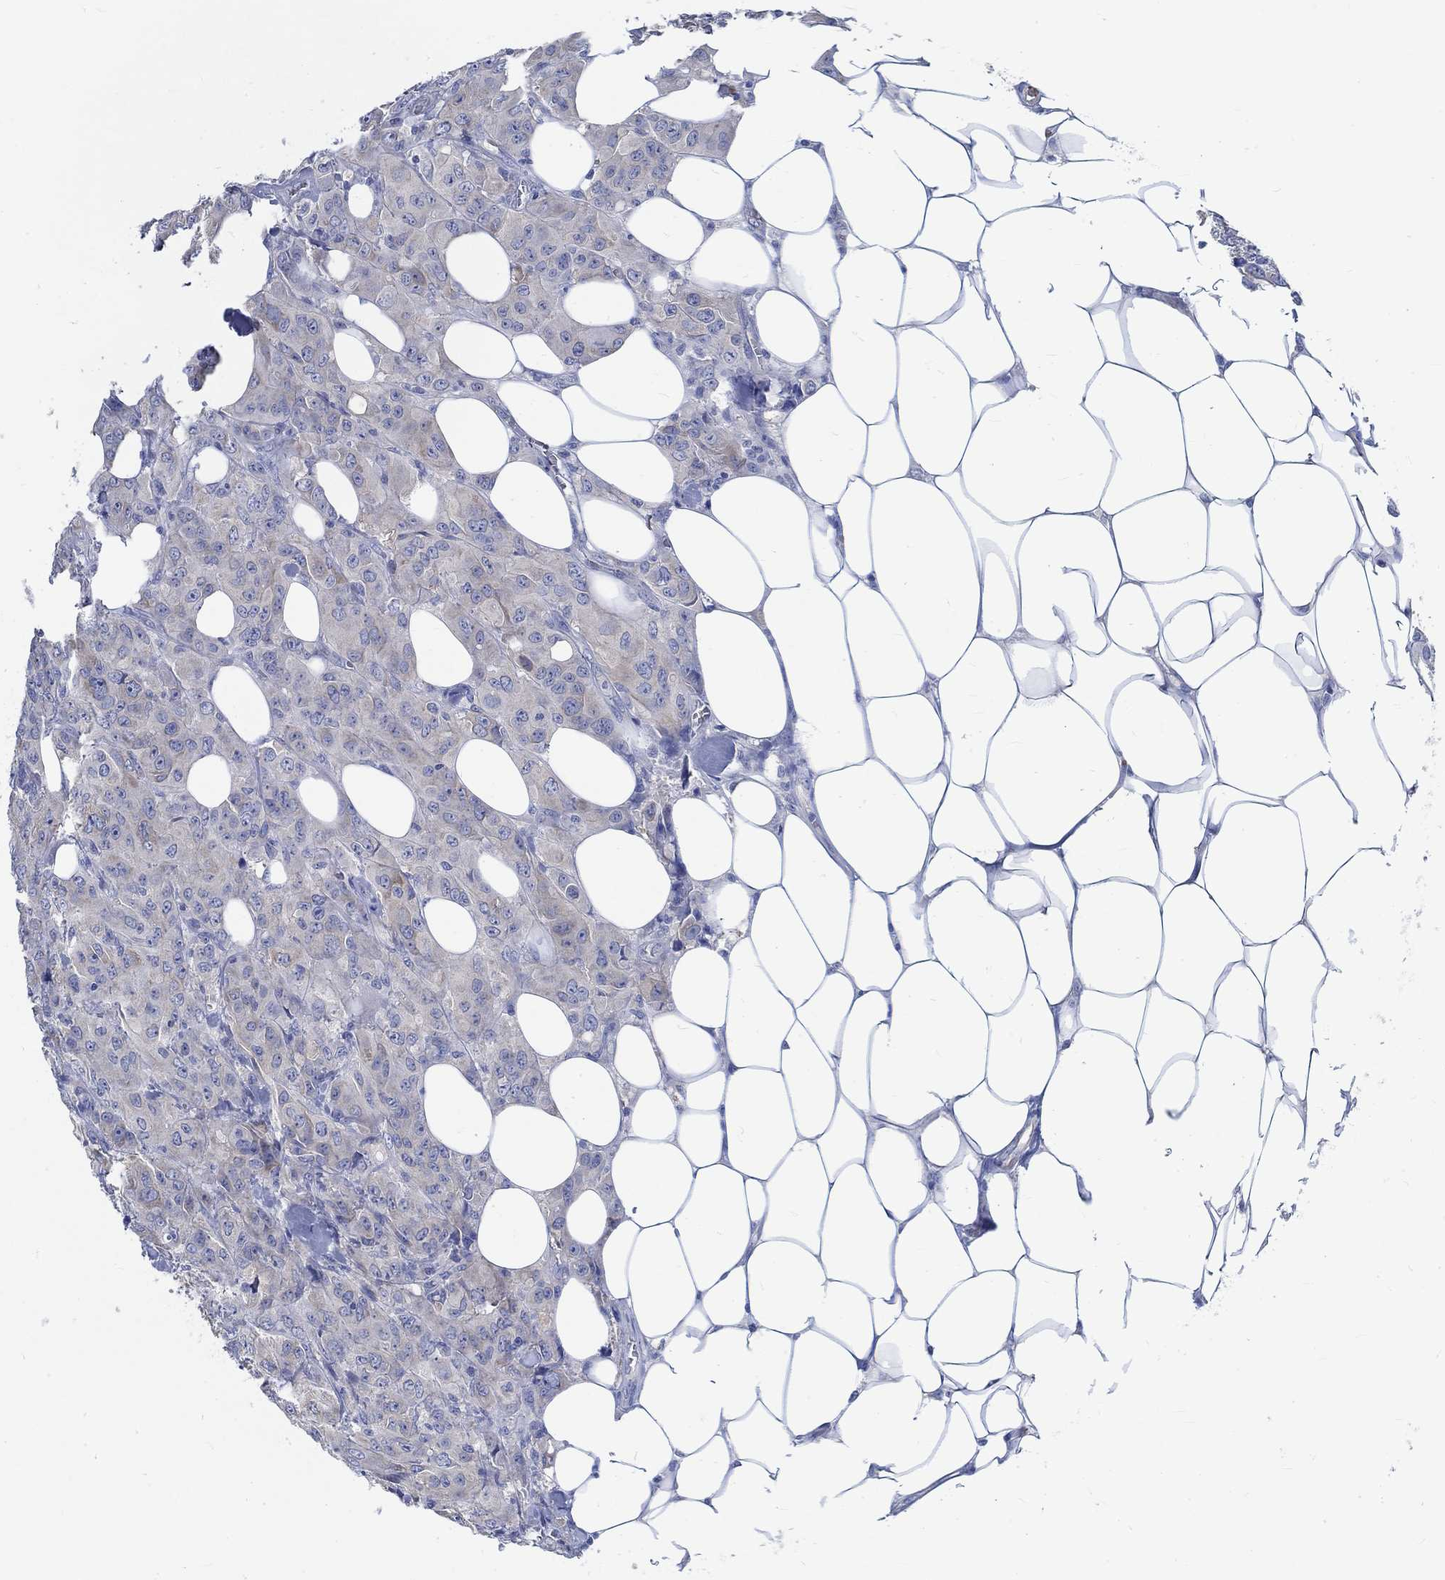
{"staining": {"intensity": "weak", "quantity": "<25%", "location": "cytoplasmic/membranous"}, "tissue": "breast cancer", "cell_type": "Tumor cells", "image_type": "cancer", "snomed": [{"axis": "morphology", "description": "Duct carcinoma"}, {"axis": "topography", "description": "Breast"}], "caption": "An image of breast cancer stained for a protein shows no brown staining in tumor cells.", "gene": "KCNA1", "patient": {"sex": "female", "age": 43}}